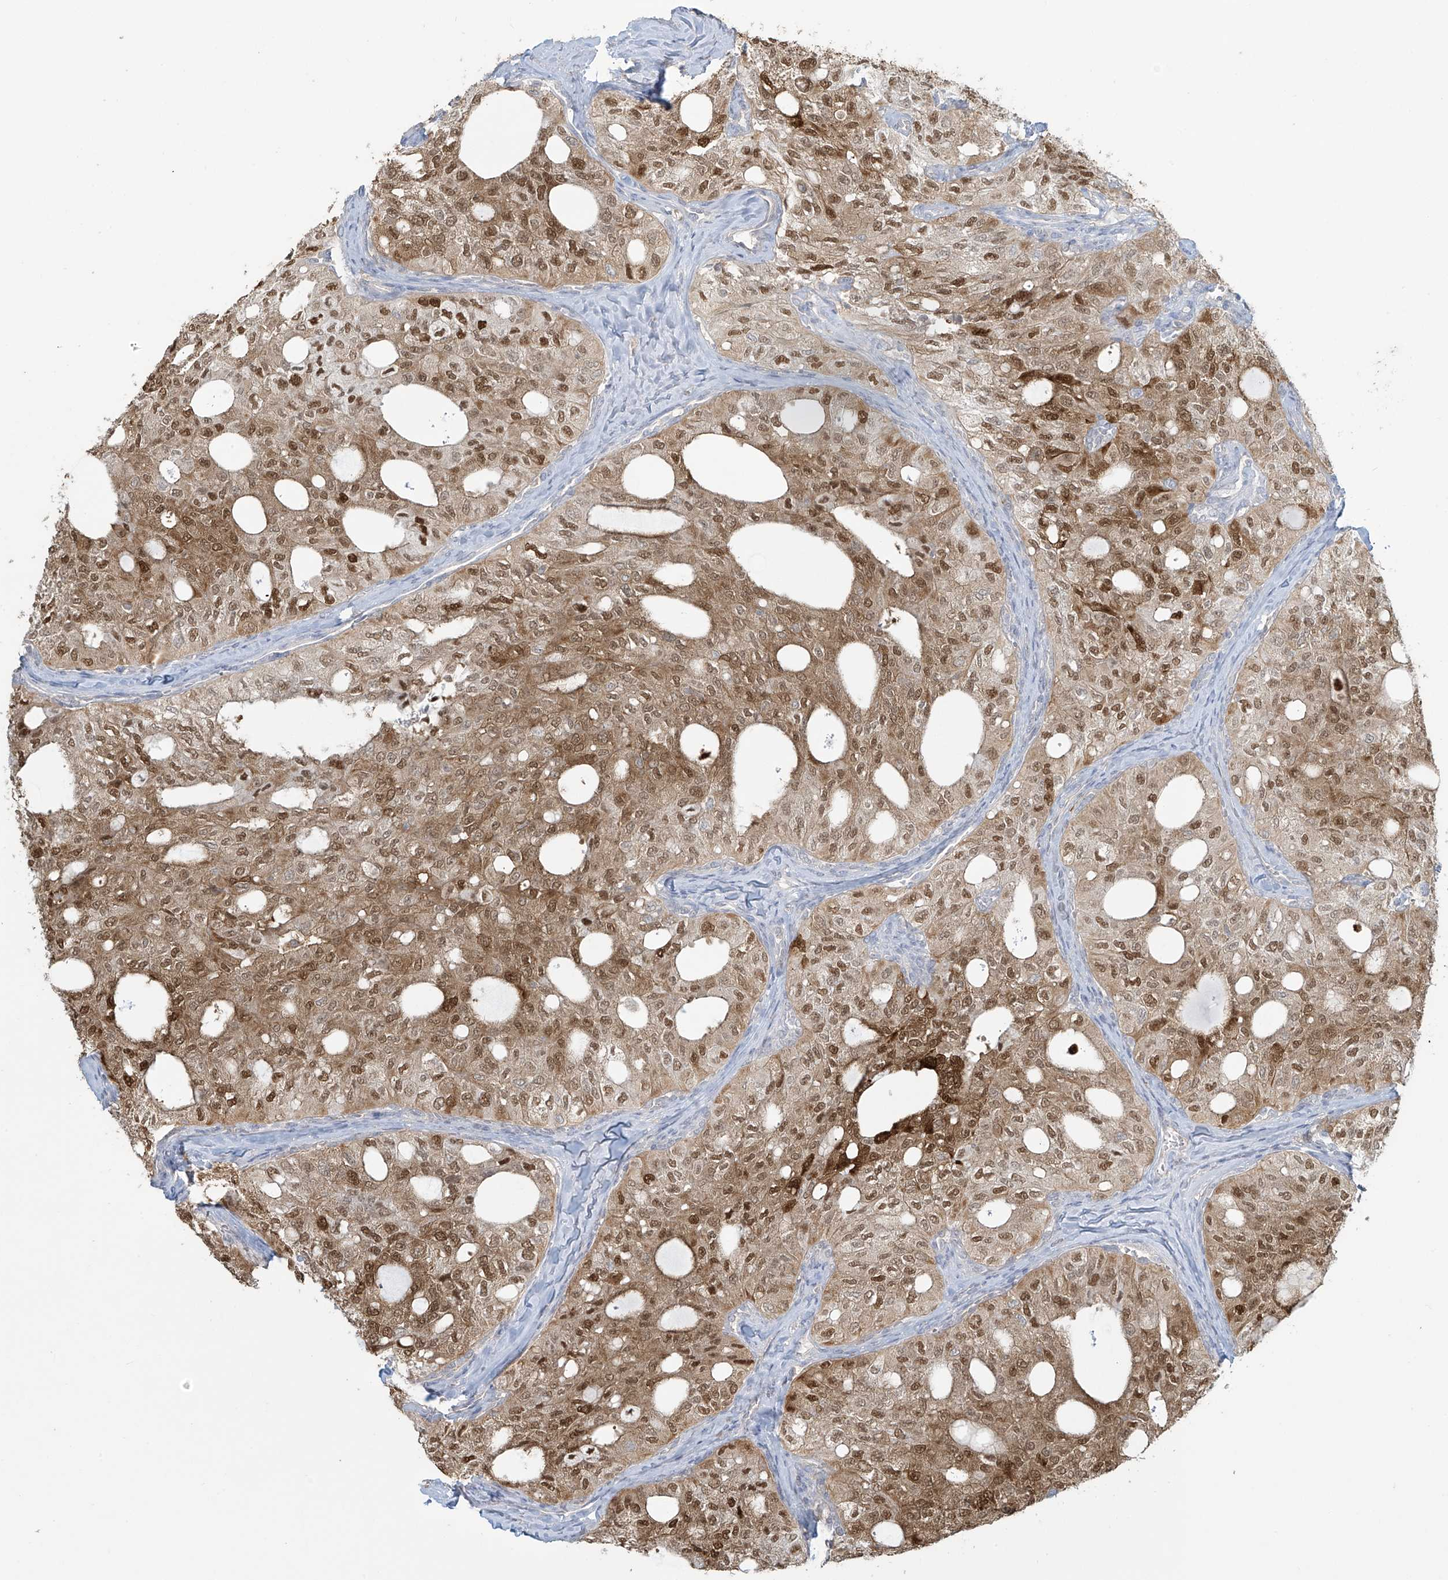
{"staining": {"intensity": "moderate", "quantity": ">75%", "location": "cytoplasmic/membranous,nuclear"}, "tissue": "thyroid cancer", "cell_type": "Tumor cells", "image_type": "cancer", "snomed": [{"axis": "morphology", "description": "Follicular adenoma carcinoma, NOS"}, {"axis": "topography", "description": "Thyroid gland"}], "caption": "Immunohistochemistry (DAB) staining of thyroid follicular adenoma carcinoma exhibits moderate cytoplasmic/membranous and nuclear protein staining in approximately >75% of tumor cells.", "gene": "TAGAP", "patient": {"sex": "male", "age": 75}}